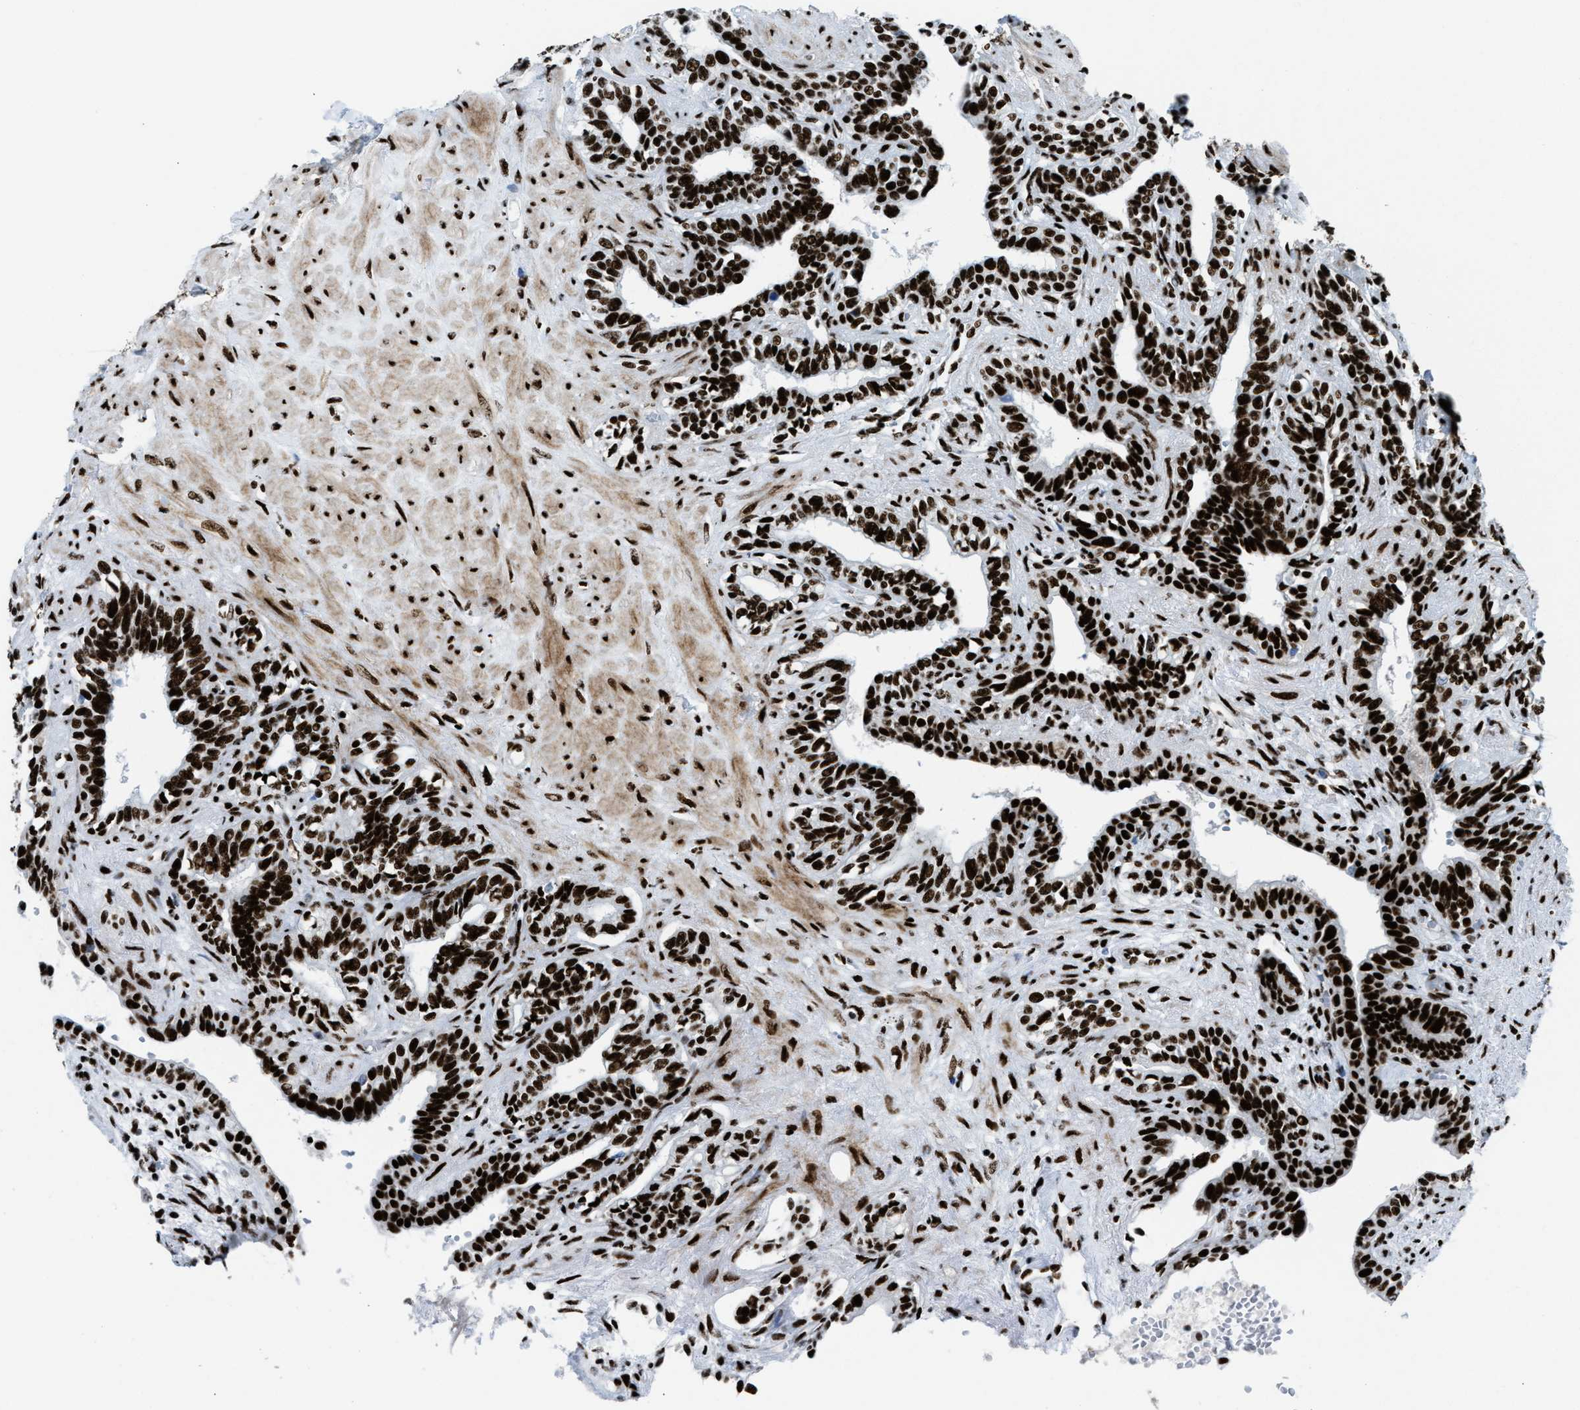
{"staining": {"intensity": "strong", "quantity": ">75%", "location": "nuclear"}, "tissue": "seminal vesicle", "cell_type": "Glandular cells", "image_type": "normal", "snomed": [{"axis": "morphology", "description": "Normal tissue, NOS"}, {"axis": "morphology", "description": "Adenocarcinoma, High grade"}, {"axis": "topography", "description": "Prostate"}, {"axis": "topography", "description": "Seminal veicle"}], "caption": "A brown stain shows strong nuclear staining of a protein in glandular cells of normal human seminal vesicle.", "gene": "NONO", "patient": {"sex": "male", "age": 55}}